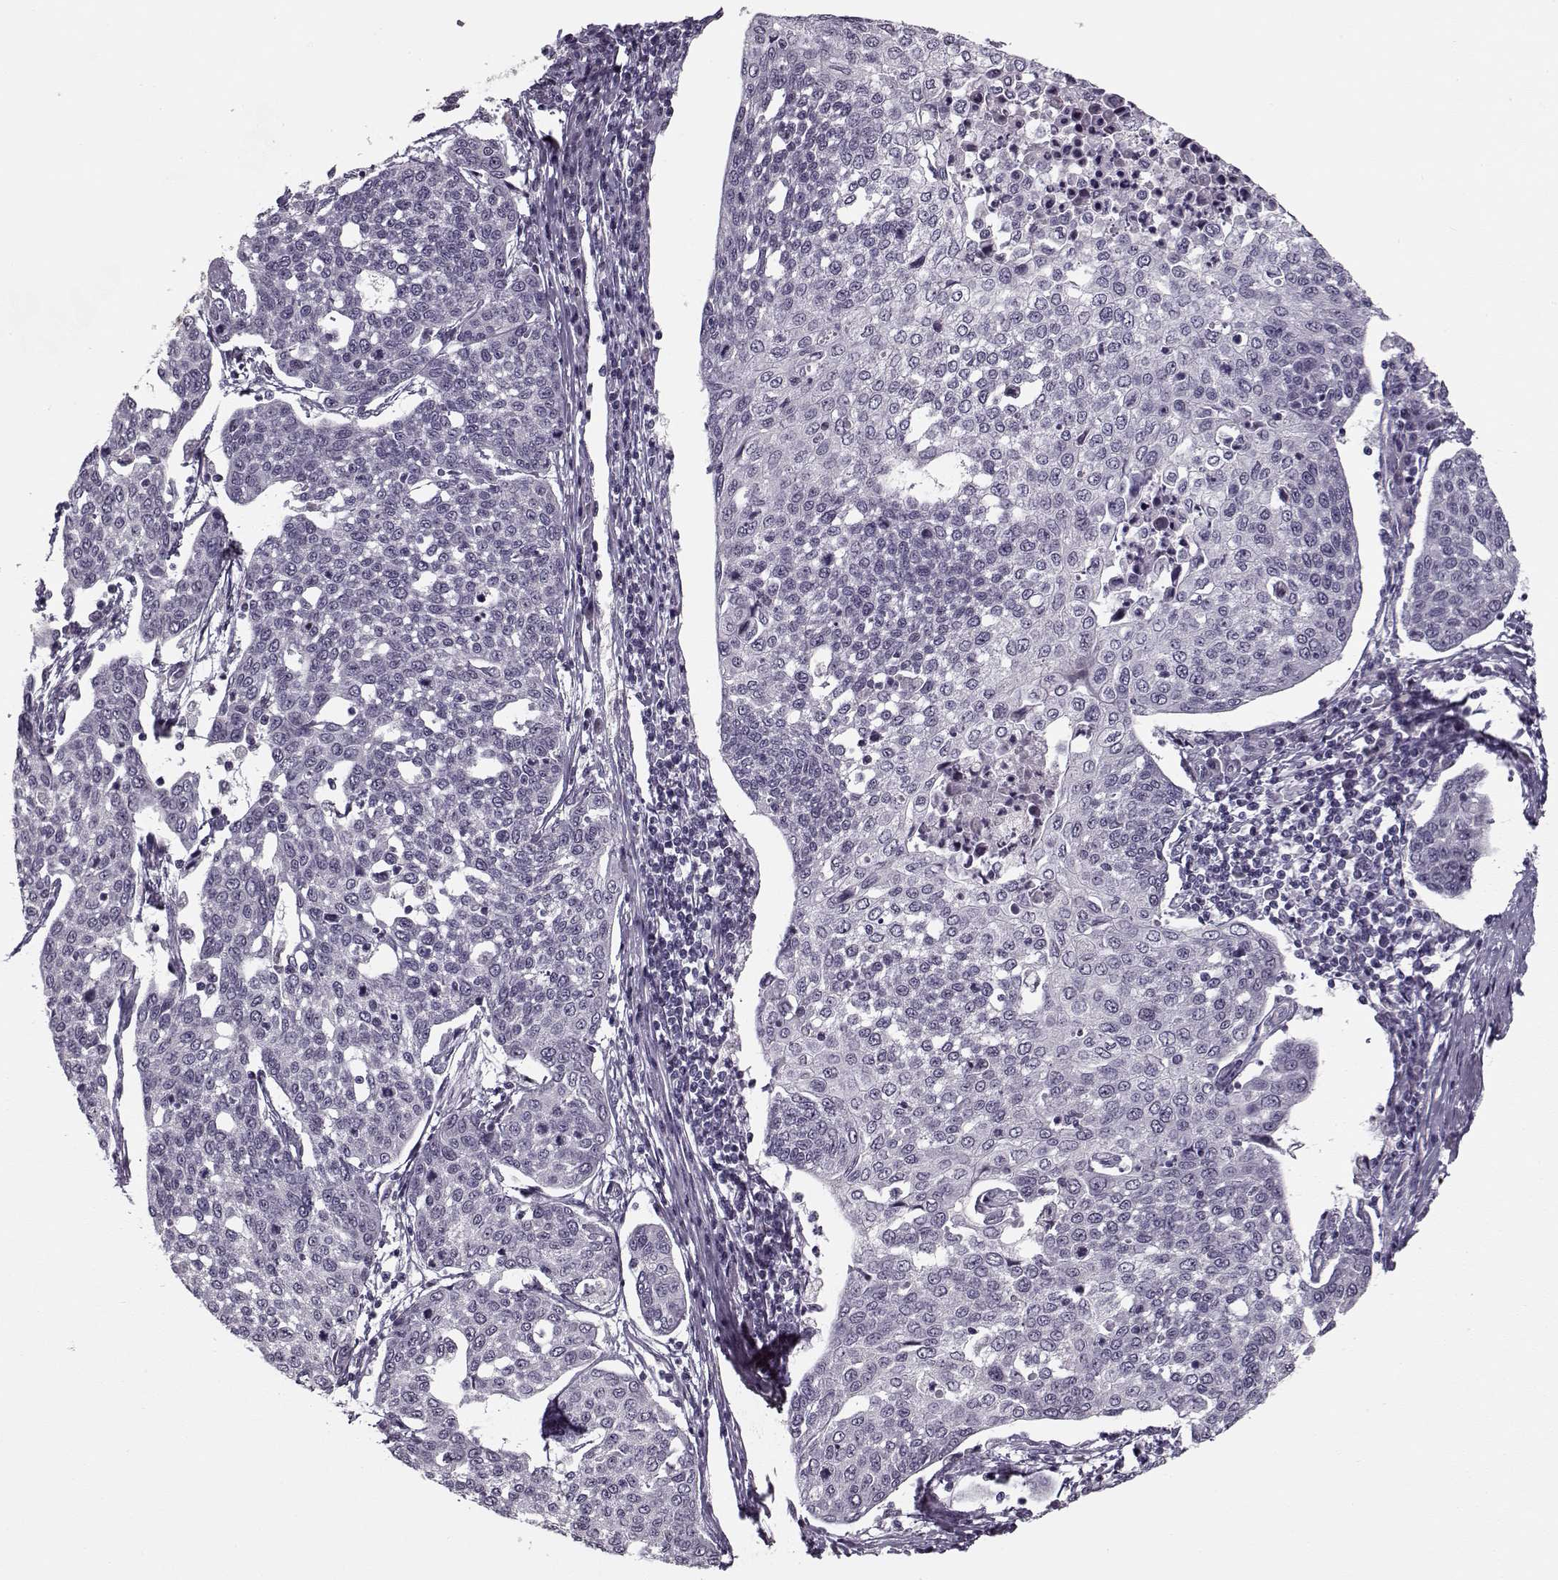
{"staining": {"intensity": "negative", "quantity": "none", "location": "none"}, "tissue": "cervical cancer", "cell_type": "Tumor cells", "image_type": "cancer", "snomed": [{"axis": "morphology", "description": "Squamous cell carcinoma, NOS"}, {"axis": "topography", "description": "Cervix"}], "caption": "Immunohistochemistry (IHC) photomicrograph of neoplastic tissue: cervical squamous cell carcinoma stained with DAB (3,3'-diaminobenzidine) reveals no significant protein expression in tumor cells.", "gene": "DNAI3", "patient": {"sex": "female", "age": 34}}